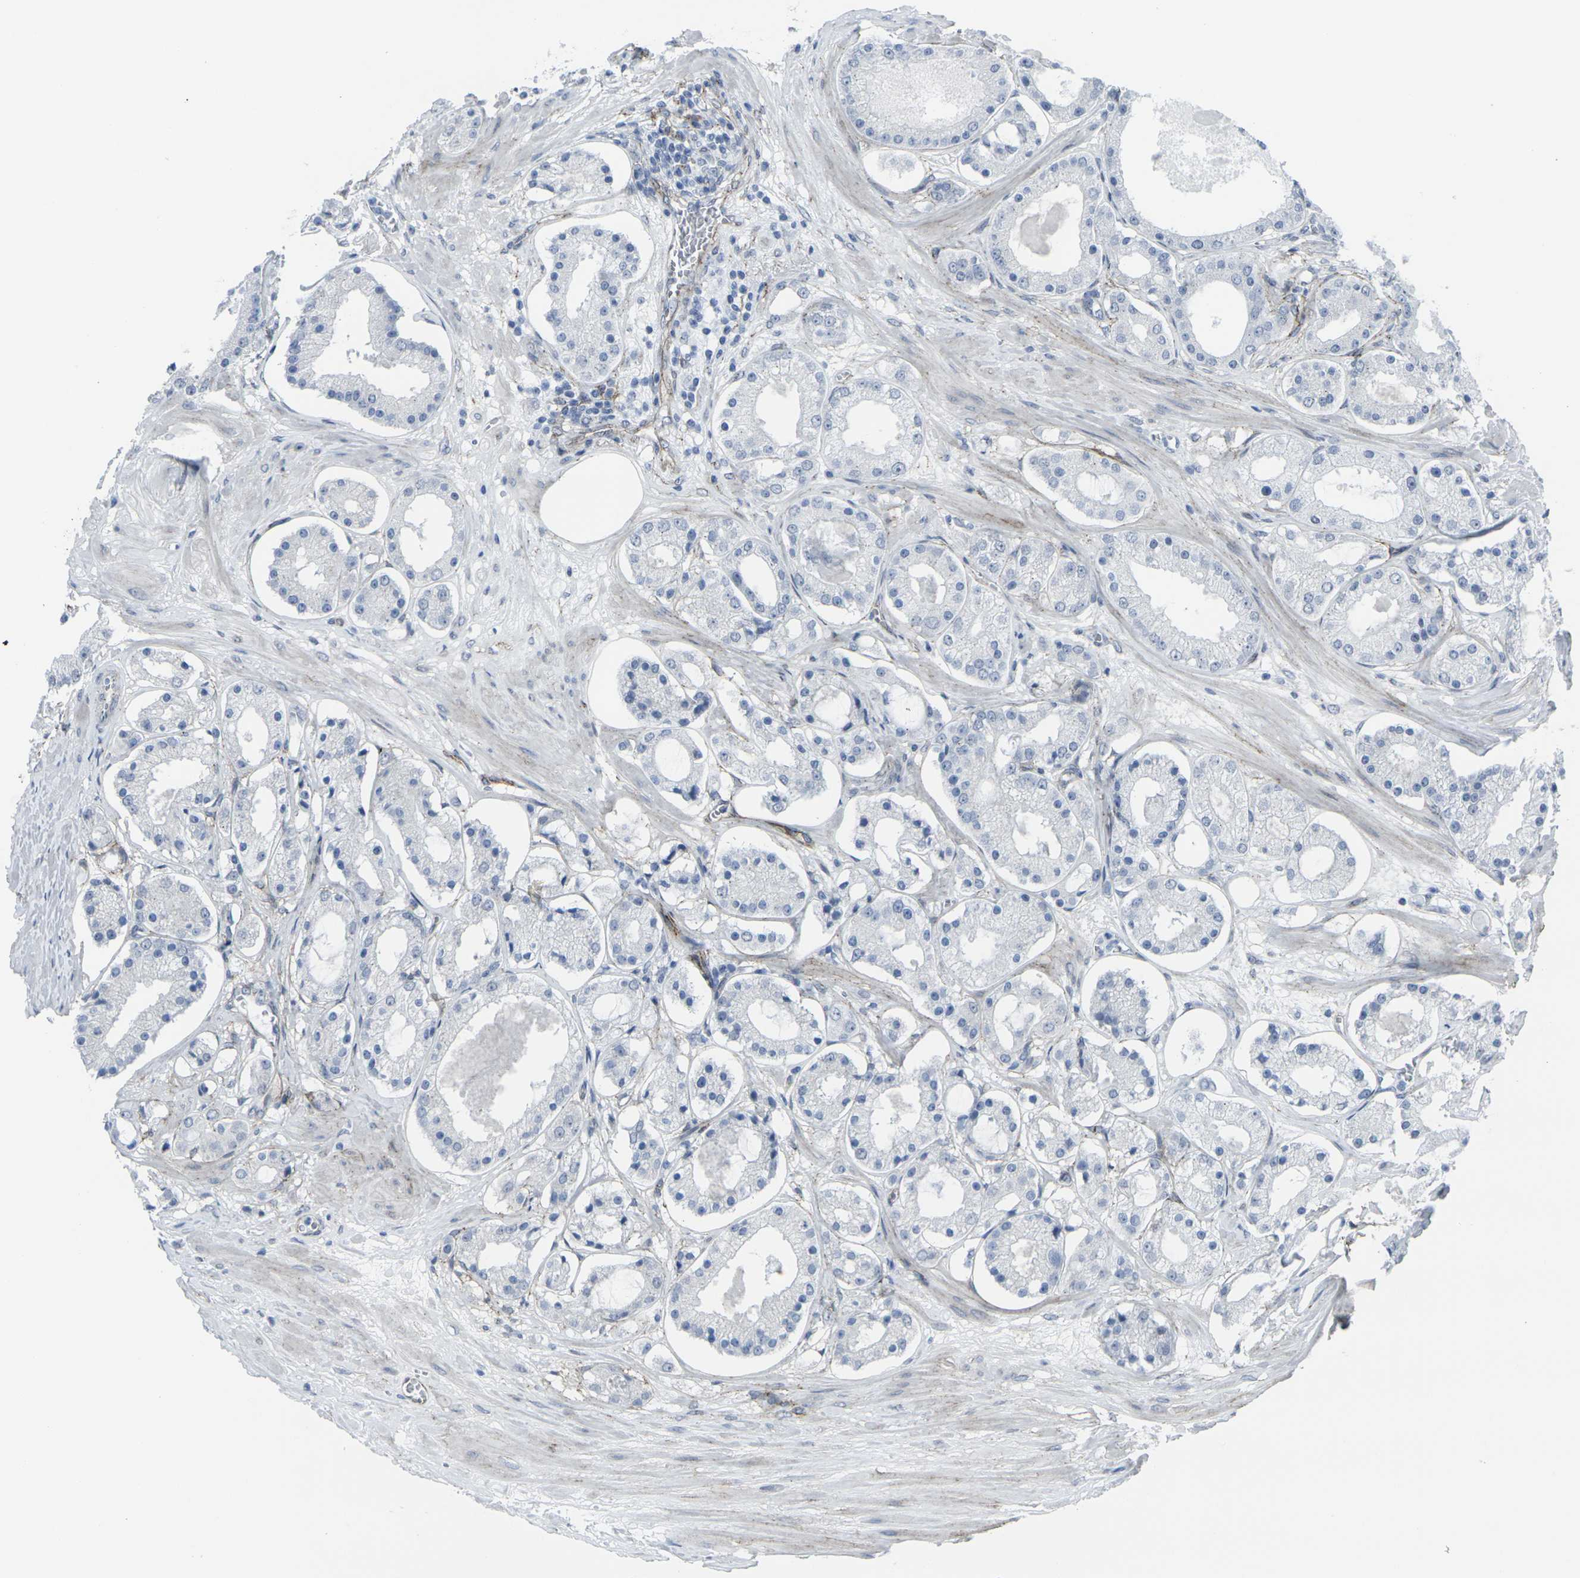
{"staining": {"intensity": "negative", "quantity": "none", "location": "none"}, "tissue": "prostate cancer", "cell_type": "Tumor cells", "image_type": "cancer", "snomed": [{"axis": "morphology", "description": "Adenocarcinoma, High grade"}, {"axis": "topography", "description": "Prostate"}], "caption": "Protein analysis of prostate cancer reveals no significant positivity in tumor cells.", "gene": "CDH11", "patient": {"sex": "male", "age": 66}}